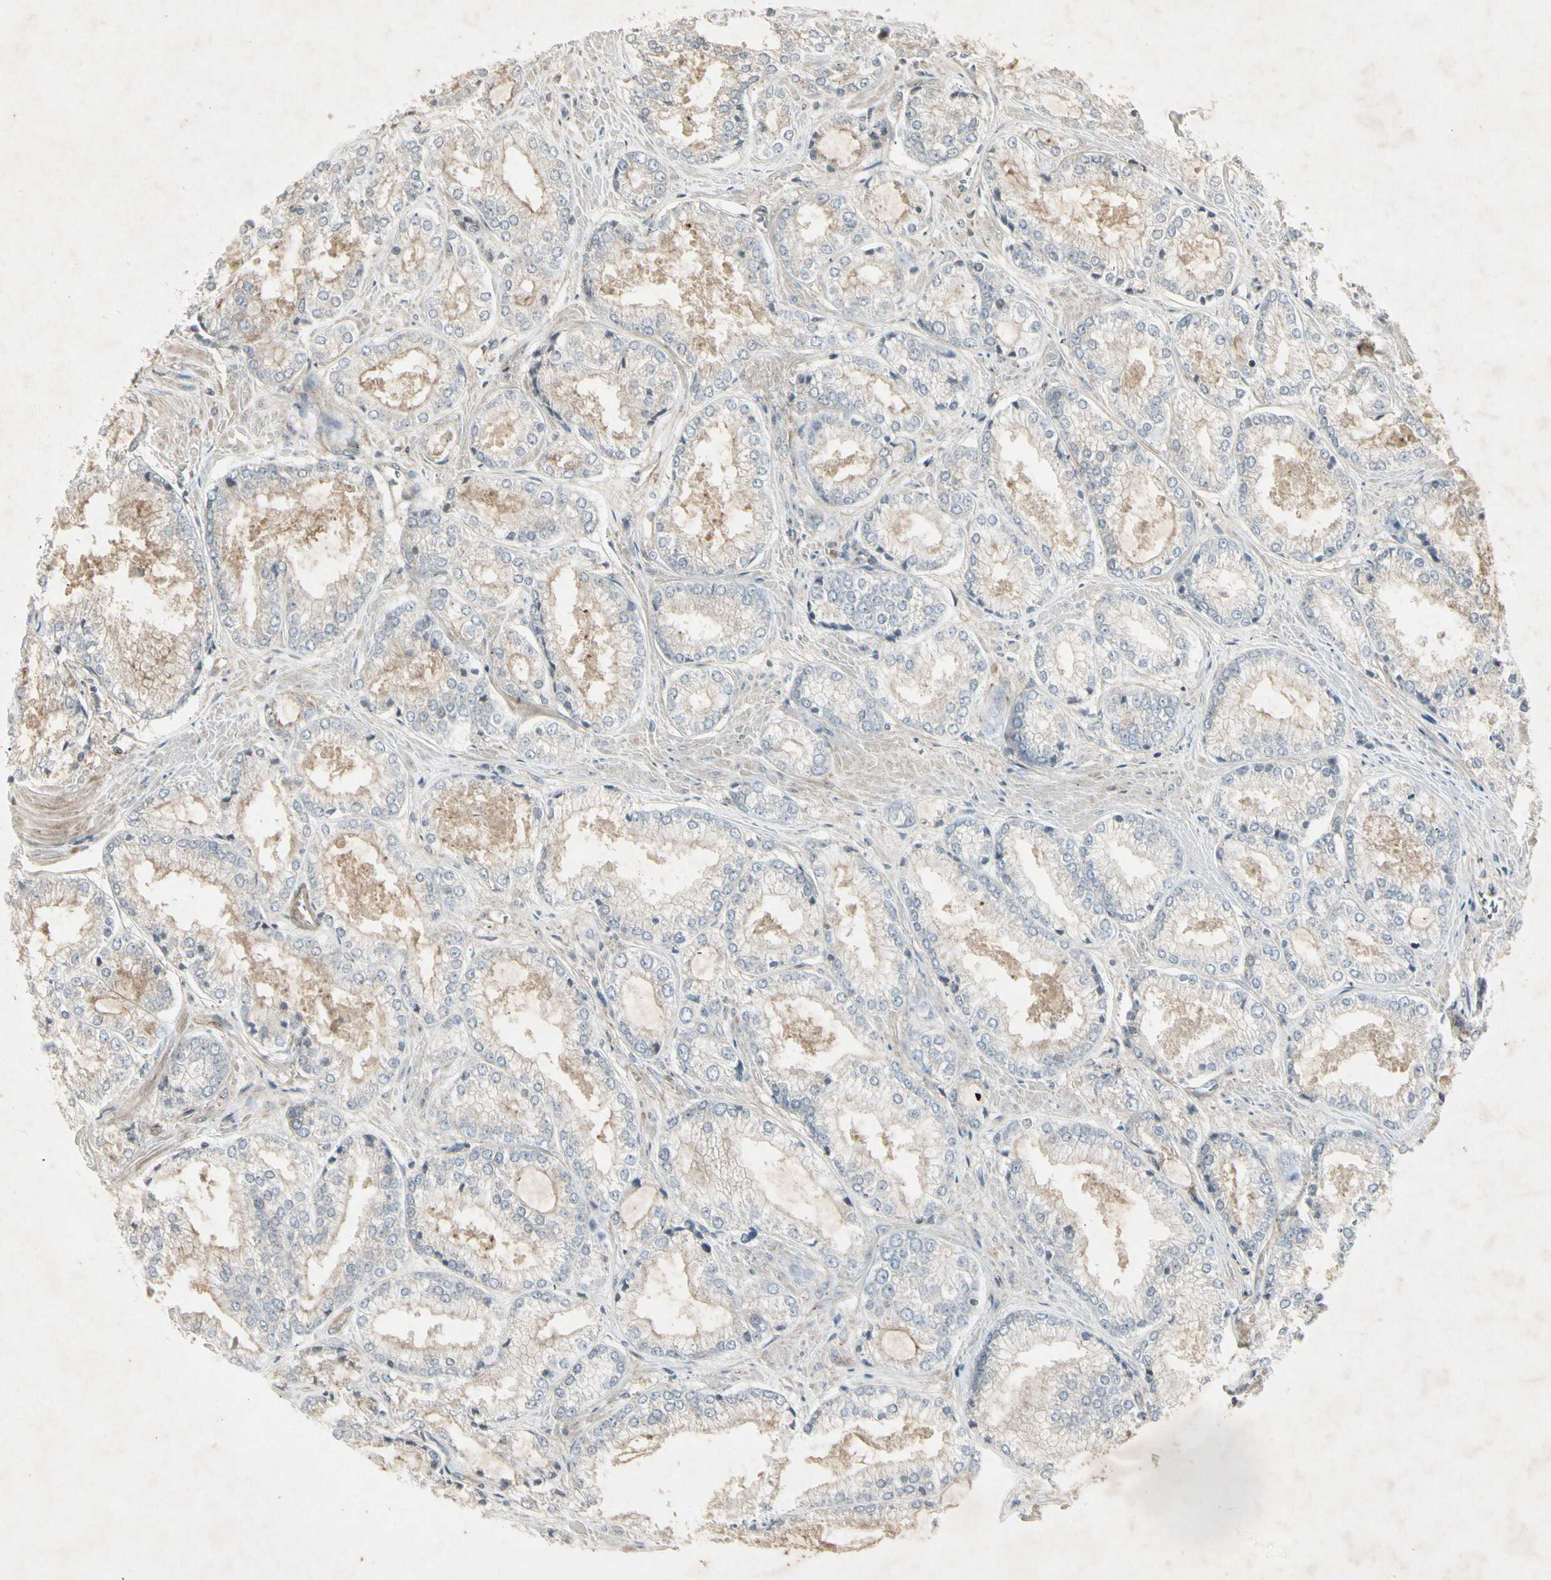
{"staining": {"intensity": "weak", "quantity": ">75%", "location": "cytoplasmic/membranous"}, "tissue": "prostate cancer", "cell_type": "Tumor cells", "image_type": "cancer", "snomed": [{"axis": "morphology", "description": "Adenocarcinoma, Low grade"}, {"axis": "topography", "description": "Prostate"}], "caption": "The immunohistochemical stain highlights weak cytoplasmic/membranous staining in tumor cells of prostate cancer tissue. (Stains: DAB in brown, nuclei in blue, Microscopy: brightfield microscopy at high magnification).", "gene": "TEK", "patient": {"sex": "male", "age": 64}}